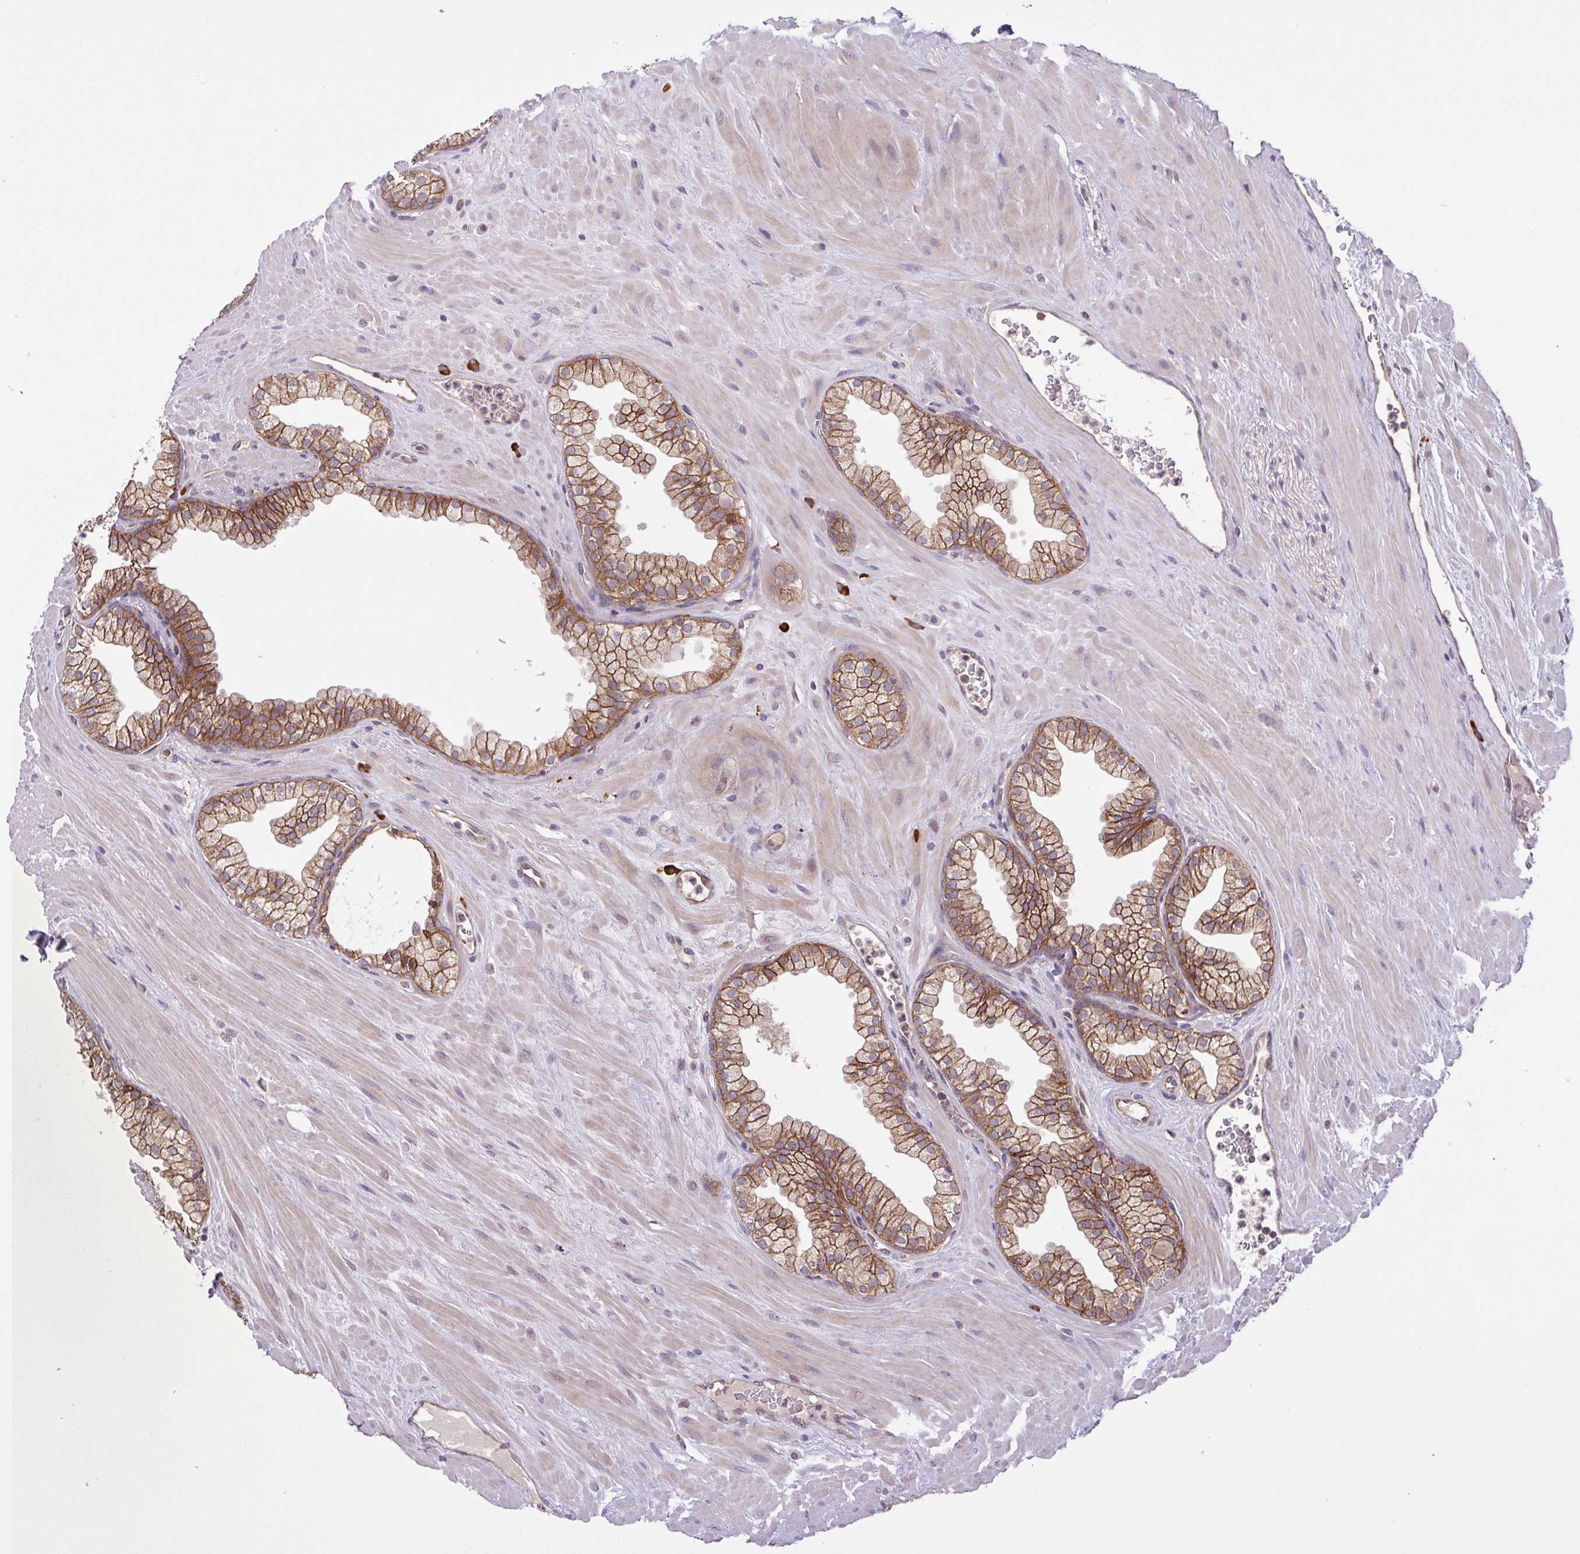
{"staining": {"intensity": "moderate", "quantity": ">75%", "location": "cytoplasmic/membranous"}, "tissue": "prostate", "cell_type": "Glandular cells", "image_type": "normal", "snomed": [{"axis": "morphology", "description": "Normal tissue, NOS"}, {"axis": "topography", "description": "Prostate"}, {"axis": "topography", "description": "Peripheral nerve tissue"}], "caption": "Protein positivity by IHC displays moderate cytoplasmic/membranous positivity in about >75% of glandular cells in benign prostate.", "gene": "INTS10", "patient": {"sex": "male", "age": 61}}